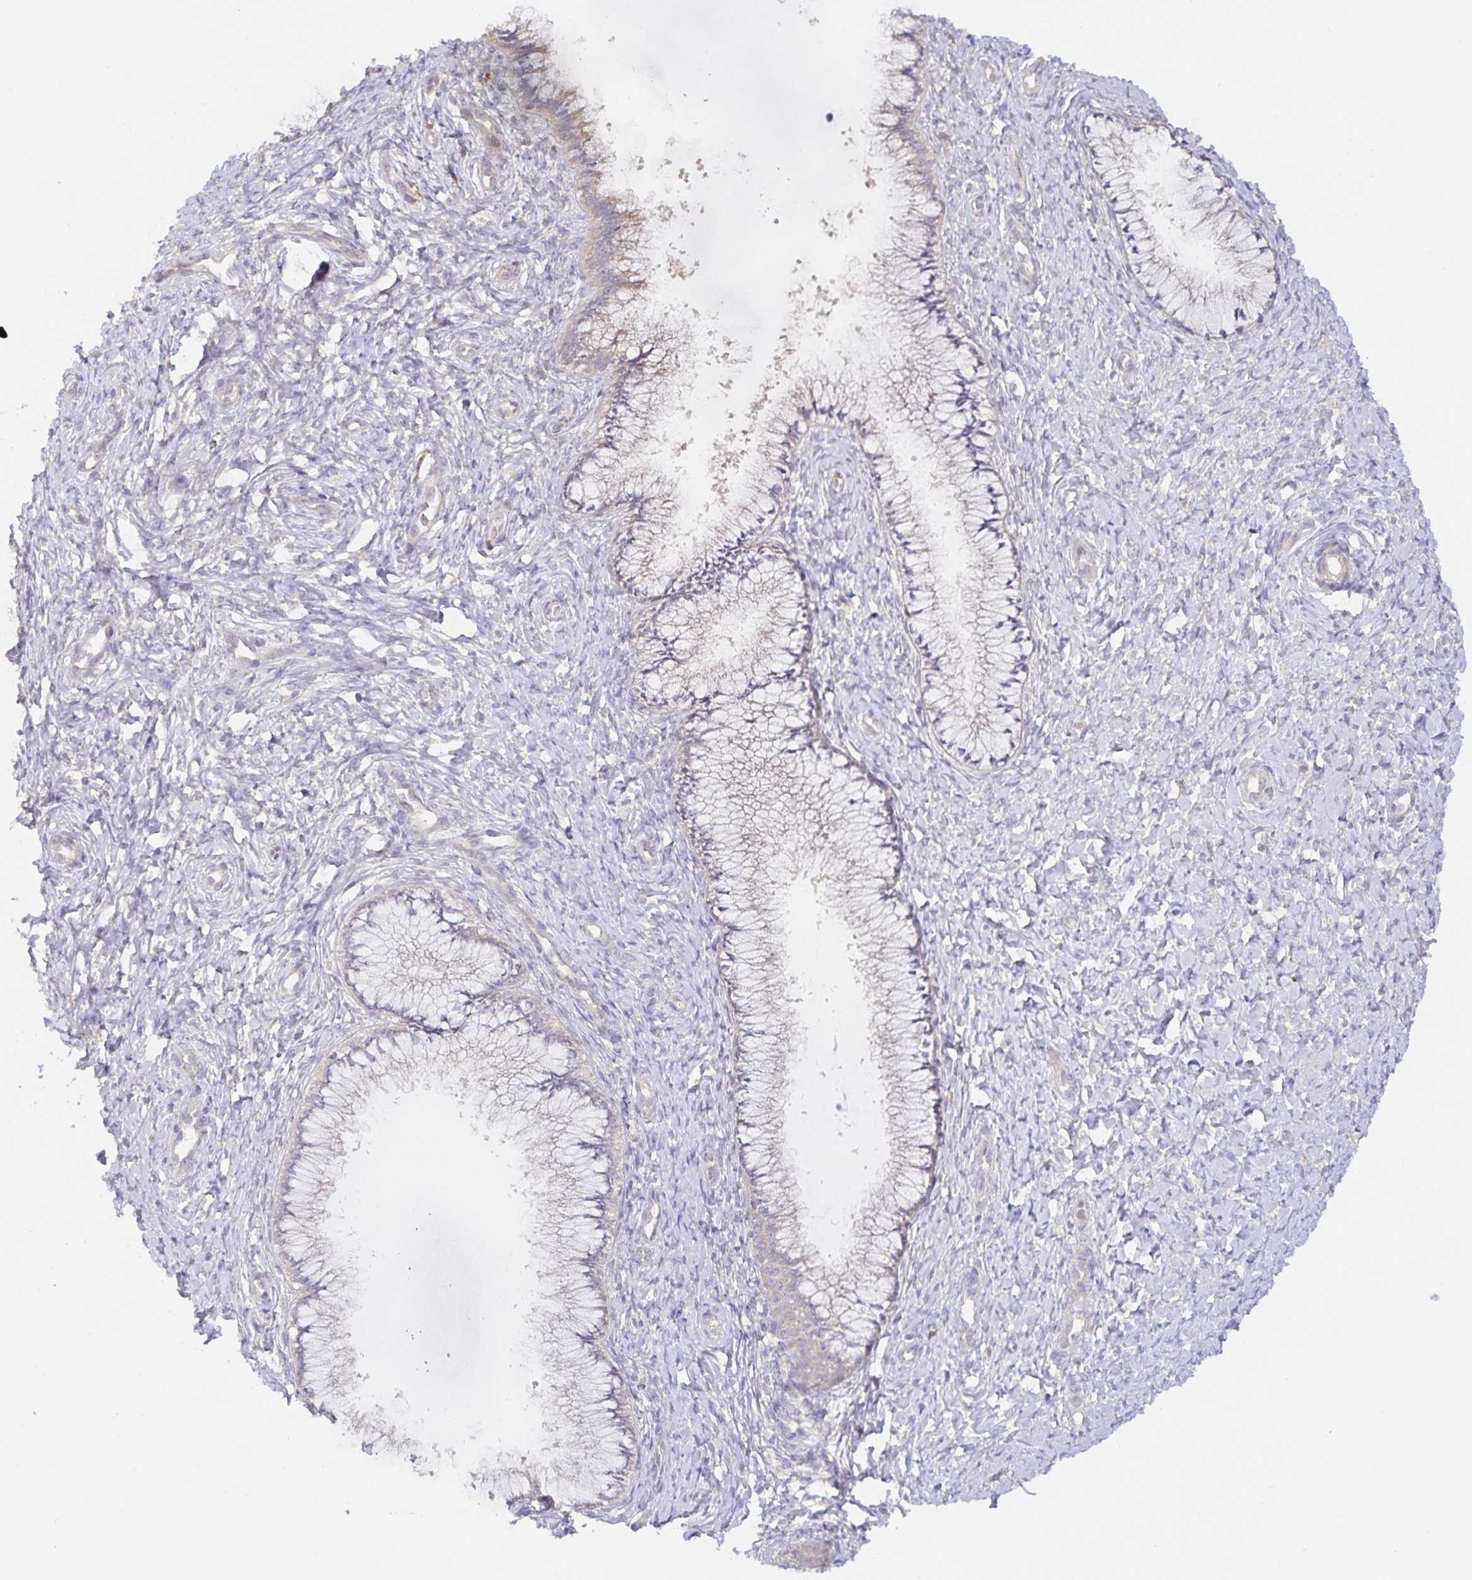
{"staining": {"intensity": "weak", "quantity": "<25%", "location": "cytoplasmic/membranous"}, "tissue": "cervix", "cell_type": "Glandular cells", "image_type": "normal", "snomed": [{"axis": "morphology", "description": "Normal tissue, NOS"}, {"axis": "topography", "description": "Cervix"}], "caption": "Immunohistochemistry (IHC) histopathology image of benign cervix: cervix stained with DAB displays no significant protein staining in glandular cells.", "gene": "ZDHHC11B", "patient": {"sex": "female", "age": 37}}